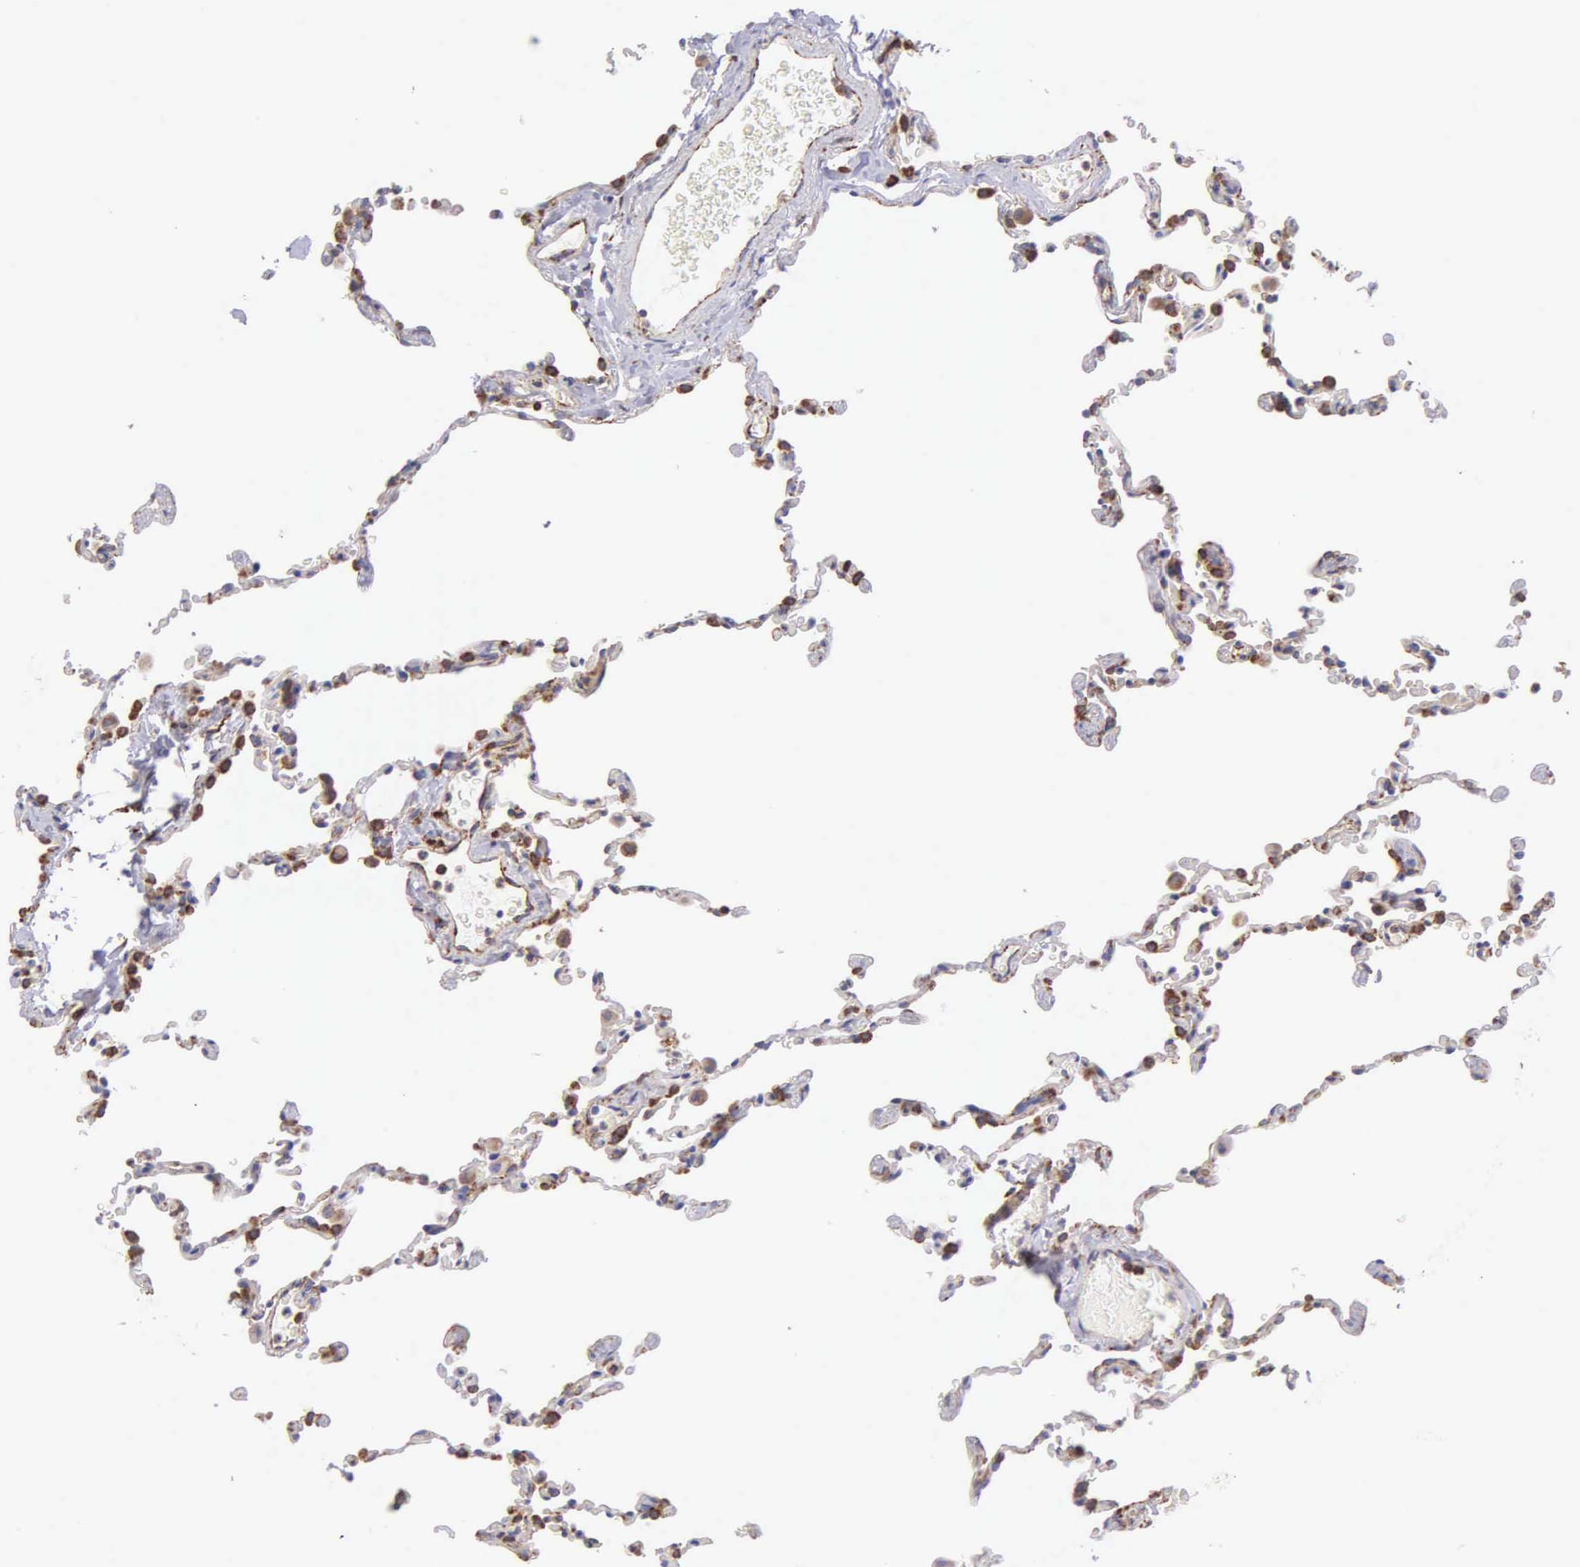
{"staining": {"intensity": "moderate", "quantity": "25%-75%", "location": "cytoplasmic/membranous"}, "tissue": "lung", "cell_type": "Alveolar cells", "image_type": "normal", "snomed": [{"axis": "morphology", "description": "Normal tissue, NOS"}, {"axis": "topography", "description": "Lung"}], "caption": "Immunohistochemistry (IHC) photomicrograph of unremarkable lung: lung stained using IHC demonstrates medium levels of moderate protein expression localized specifically in the cytoplasmic/membranous of alveolar cells, appearing as a cytoplasmic/membranous brown color.", "gene": "CKAP4", "patient": {"sex": "female", "age": 61}}